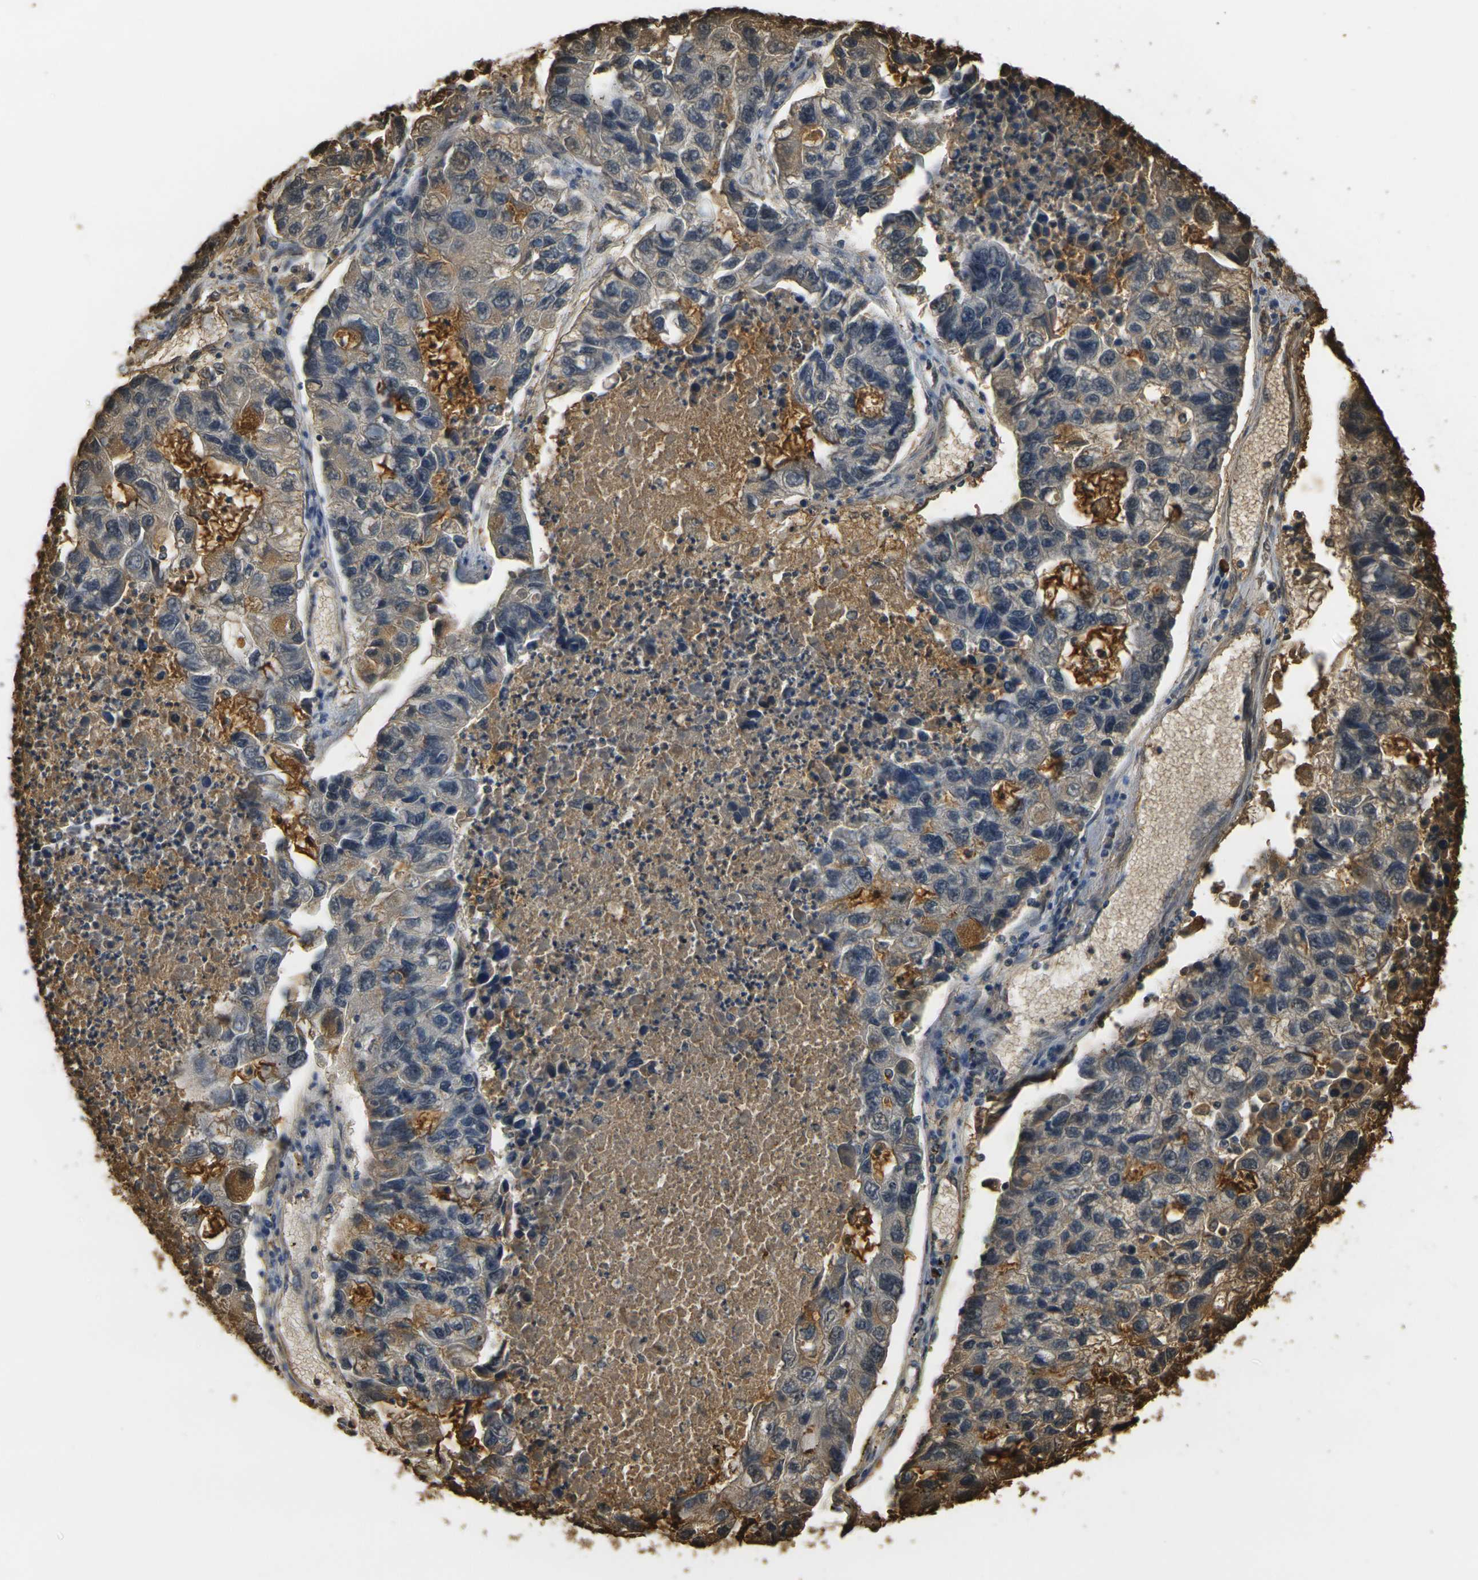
{"staining": {"intensity": "moderate", "quantity": "25%-75%", "location": "cytoplasmic/membranous"}, "tissue": "lung cancer", "cell_type": "Tumor cells", "image_type": "cancer", "snomed": [{"axis": "morphology", "description": "Adenocarcinoma, NOS"}, {"axis": "topography", "description": "Lung"}], "caption": "Adenocarcinoma (lung) was stained to show a protein in brown. There is medium levels of moderate cytoplasmic/membranous expression in approximately 25%-75% of tumor cells.", "gene": "PLCD1", "patient": {"sex": "female", "age": 51}}